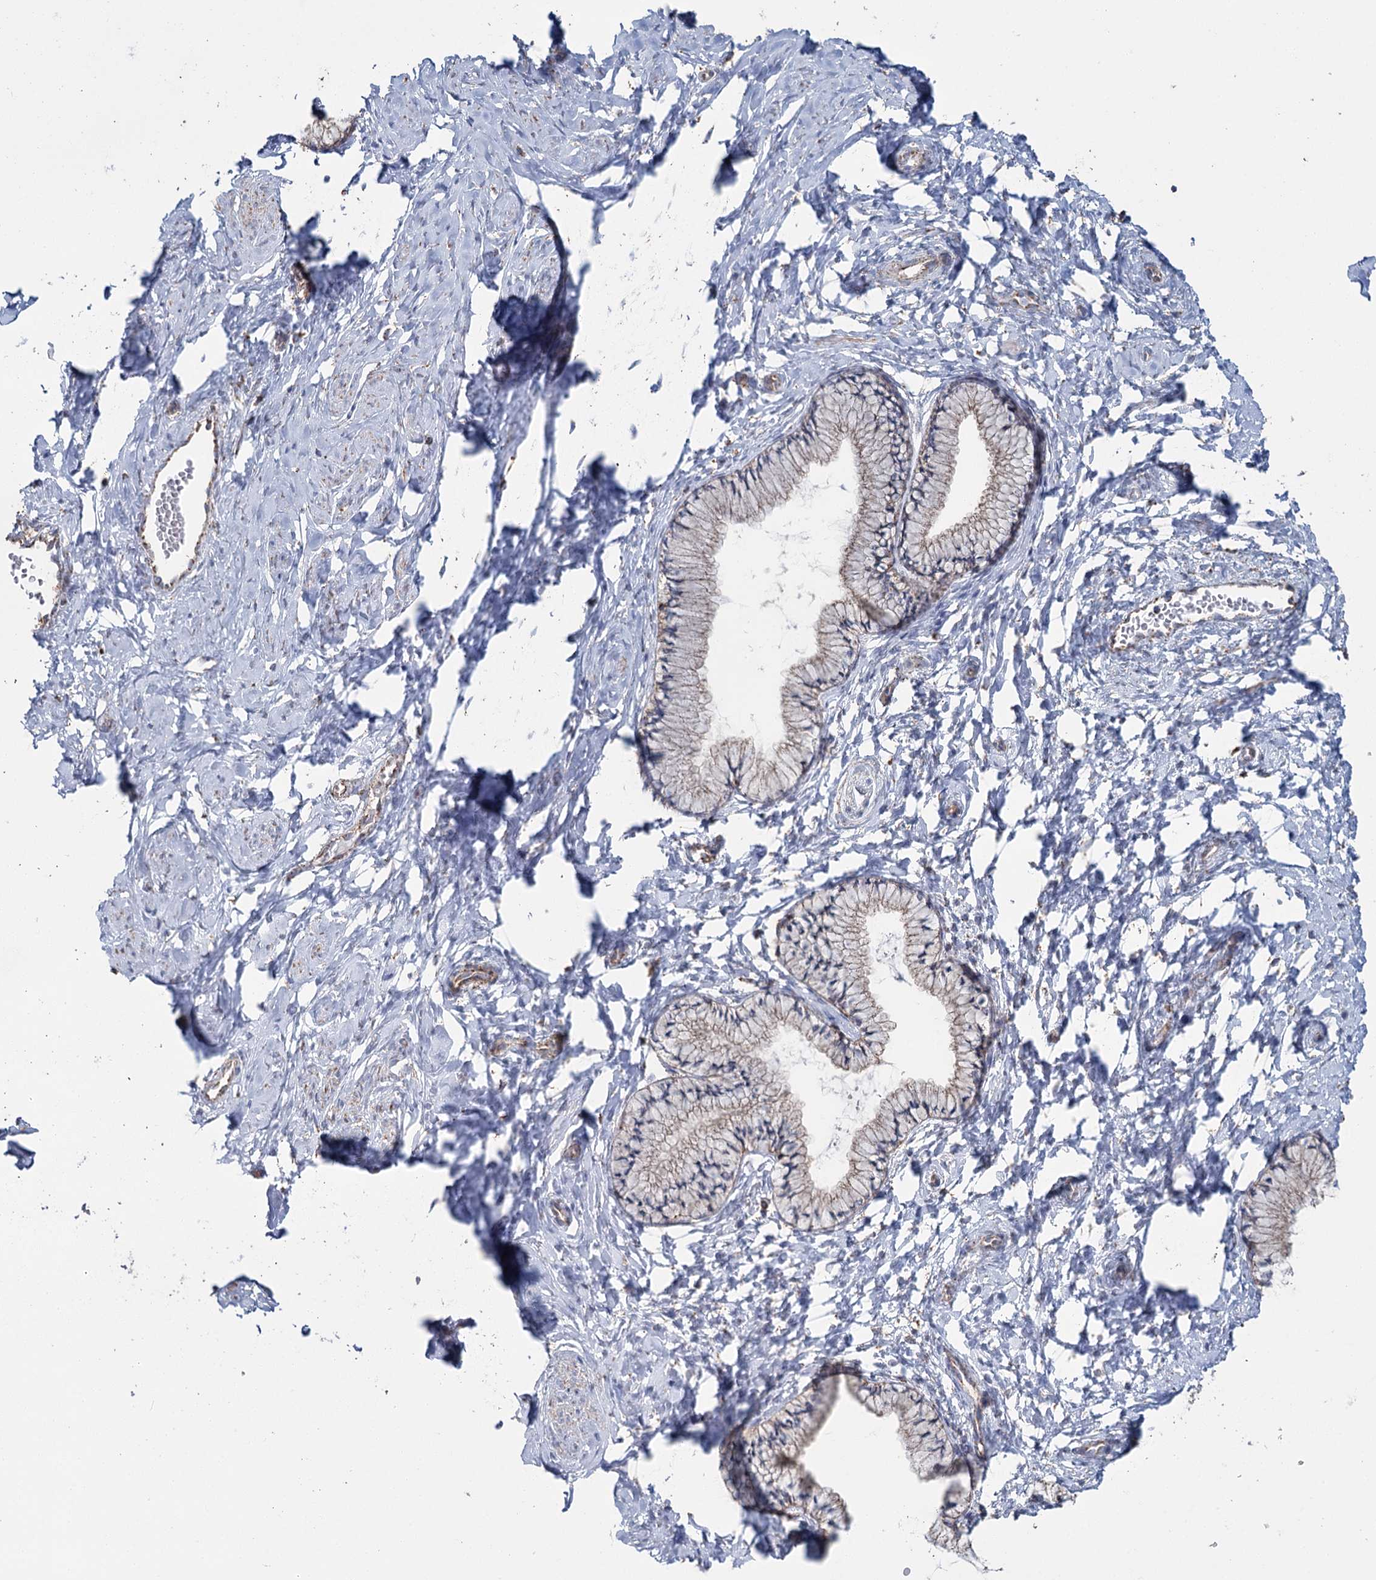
{"staining": {"intensity": "weak", "quantity": "25%-75%", "location": "cytoplasmic/membranous"}, "tissue": "cervix", "cell_type": "Glandular cells", "image_type": "normal", "snomed": [{"axis": "morphology", "description": "Normal tissue, NOS"}, {"axis": "topography", "description": "Cervix"}], "caption": "DAB immunohistochemical staining of unremarkable cervix exhibits weak cytoplasmic/membranous protein expression in approximately 25%-75% of glandular cells. (Brightfield microscopy of DAB IHC at high magnification).", "gene": "MRPL44", "patient": {"sex": "female", "age": 33}}